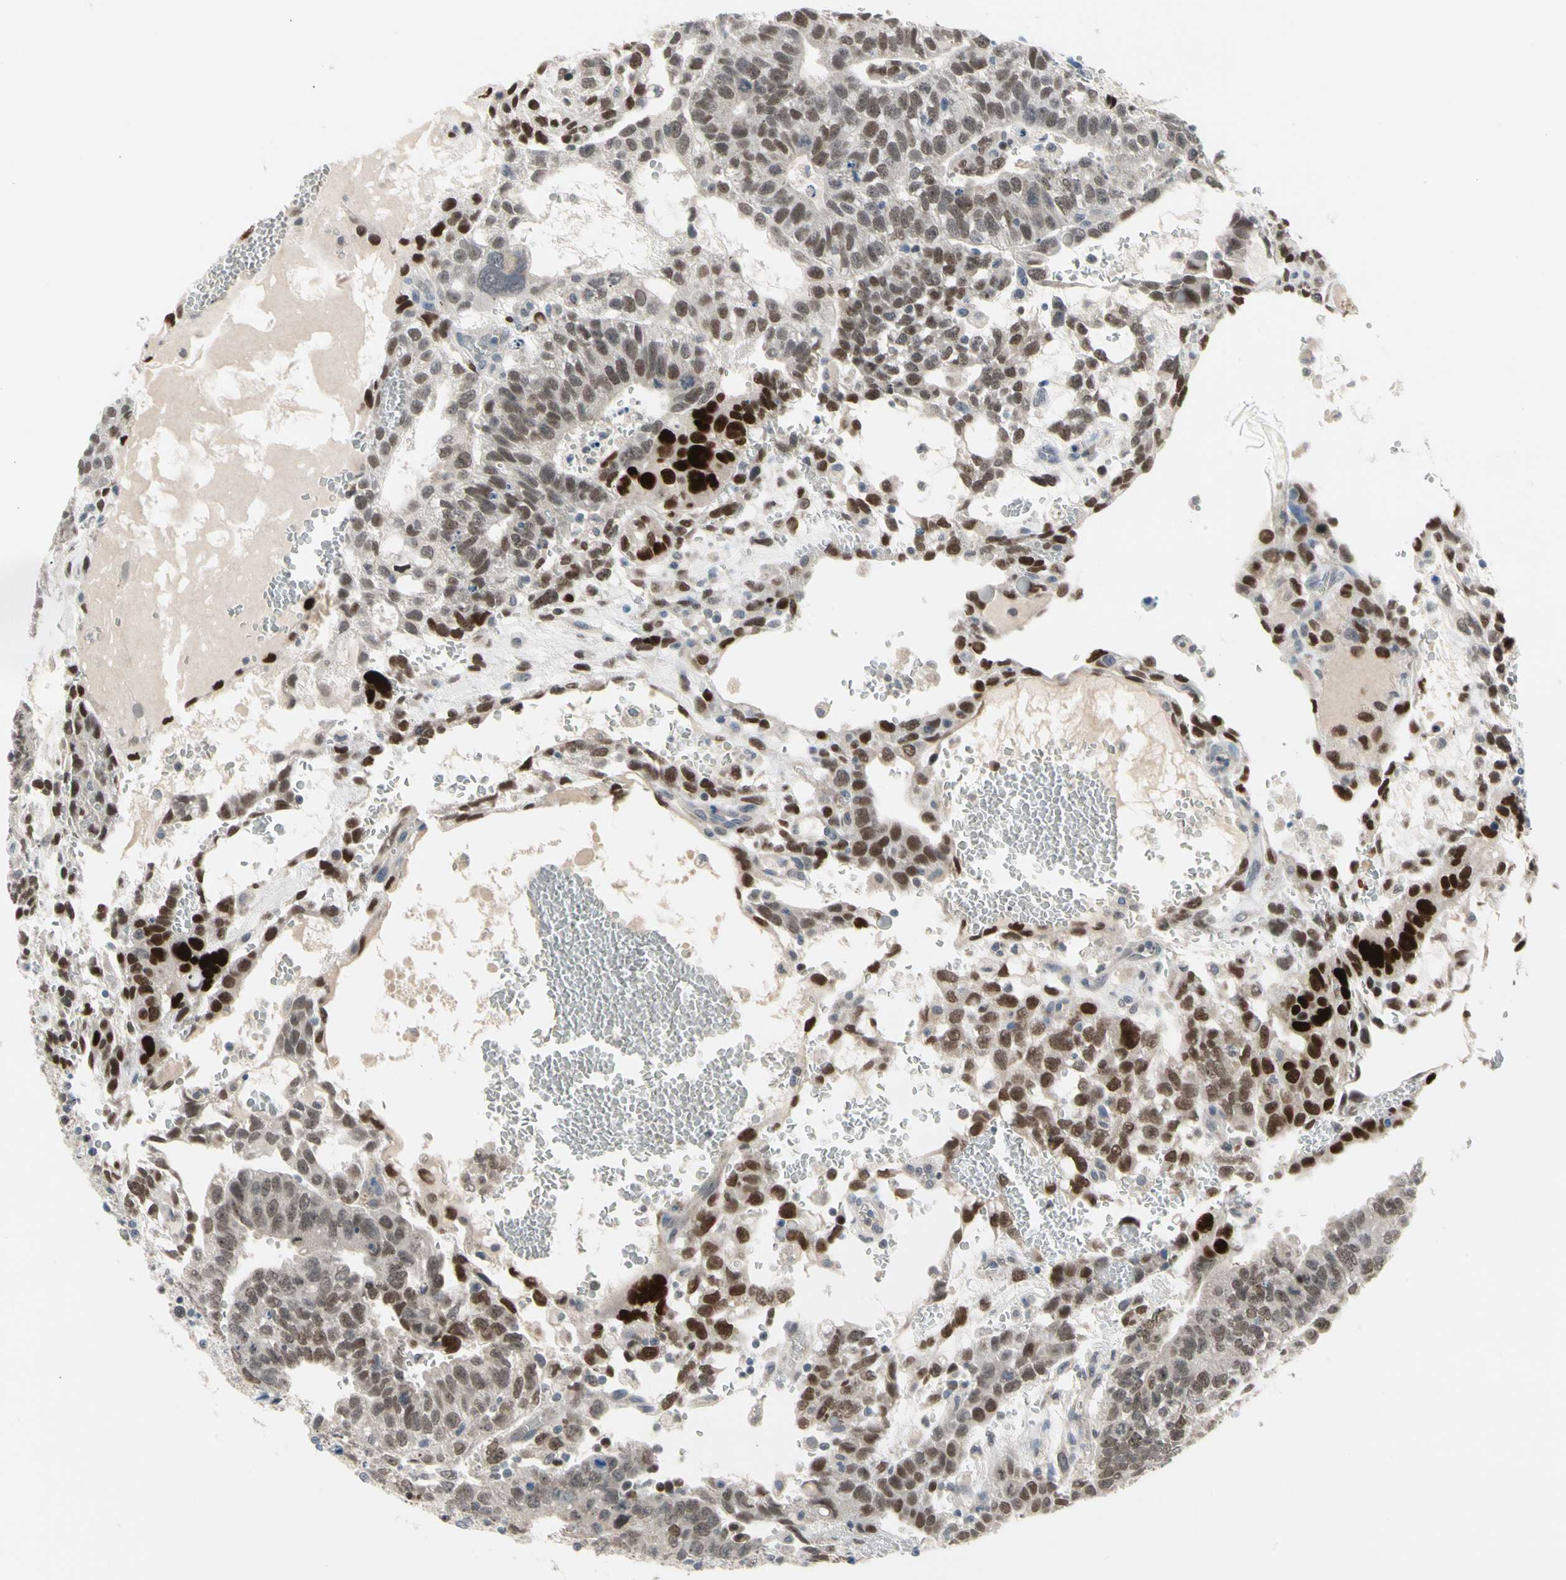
{"staining": {"intensity": "strong", "quantity": "25%-75%", "location": "cytoplasmic/membranous,nuclear"}, "tissue": "testis cancer", "cell_type": "Tumor cells", "image_type": "cancer", "snomed": [{"axis": "morphology", "description": "Seminoma, NOS"}, {"axis": "morphology", "description": "Carcinoma, Embryonal, NOS"}, {"axis": "topography", "description": "Testis"}], "caption": "Brown immunohistochemical staining in embryonal carcinoma (testis) shows strong cytoplasmic/membranous and nuclear staining in approximately 25%-75% of tumor cells.", "gene": "MARK1", "patient": {"sex": "male", "age": 52}}